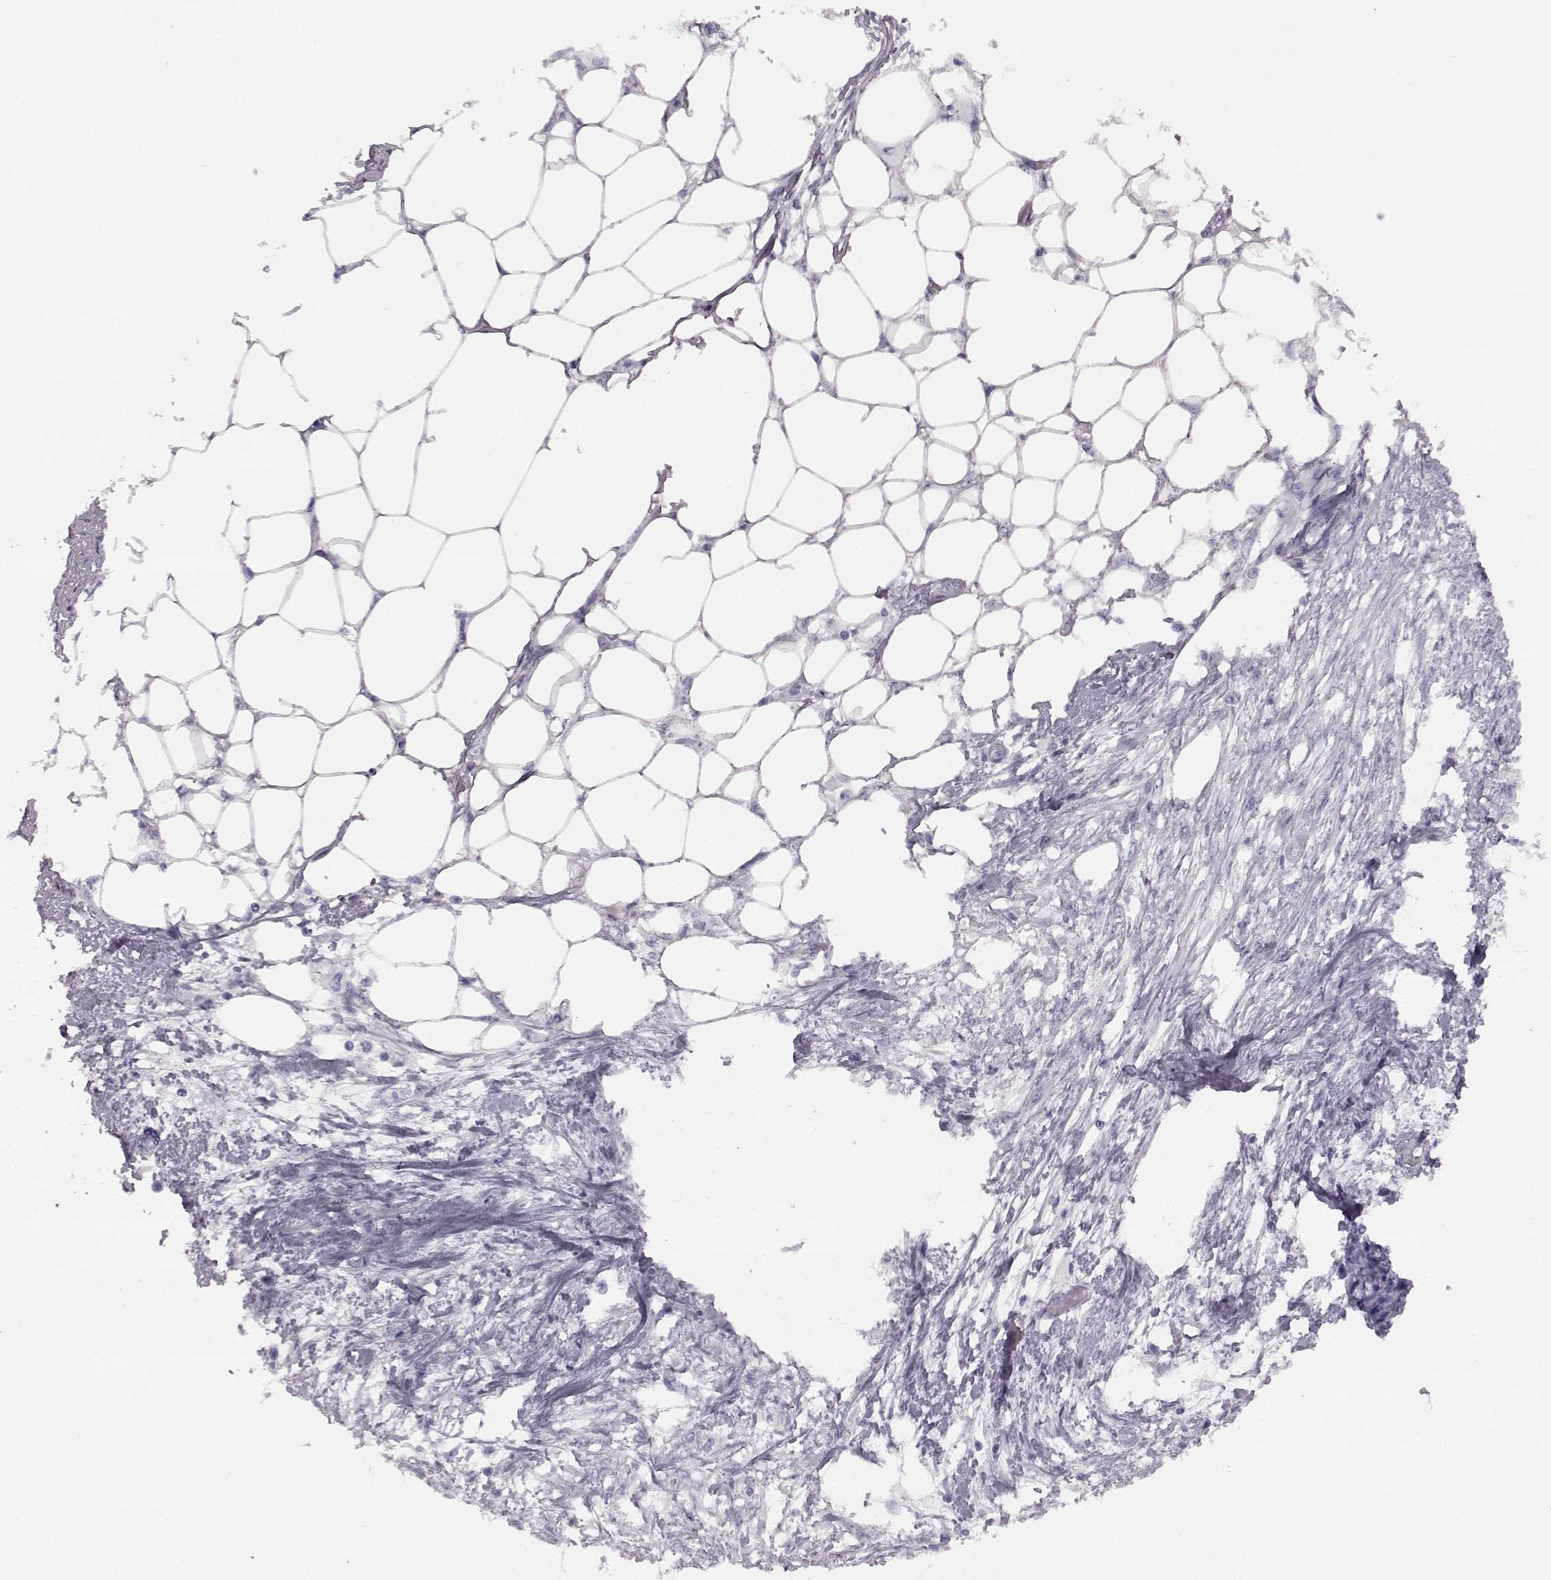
{"staining": {"intensity": "negative", "quantity": "none", "location": "none"}, "tissue": "endometrial cancer", "cell_type": "Tumor cells", "image_type": "cancer", "snomed": [{"axis": "morphology", "description": "Adenocarcinoma, NOS"}, {"axis": "morphology", "description": "Adenocarcinoma, metastatic, NOS"}, {"axis": "topography", "description": "Adipose tissue"}, {"axis": "topography", "description": "Endometrium"}], "caption": "A histopathology image of metastatic adenocarcinoma (endometrial) stained for a protein shows no brown staining in tumor cells.", "gene": "PRPH2", "patient": {"sex": "female", "age": 67}}